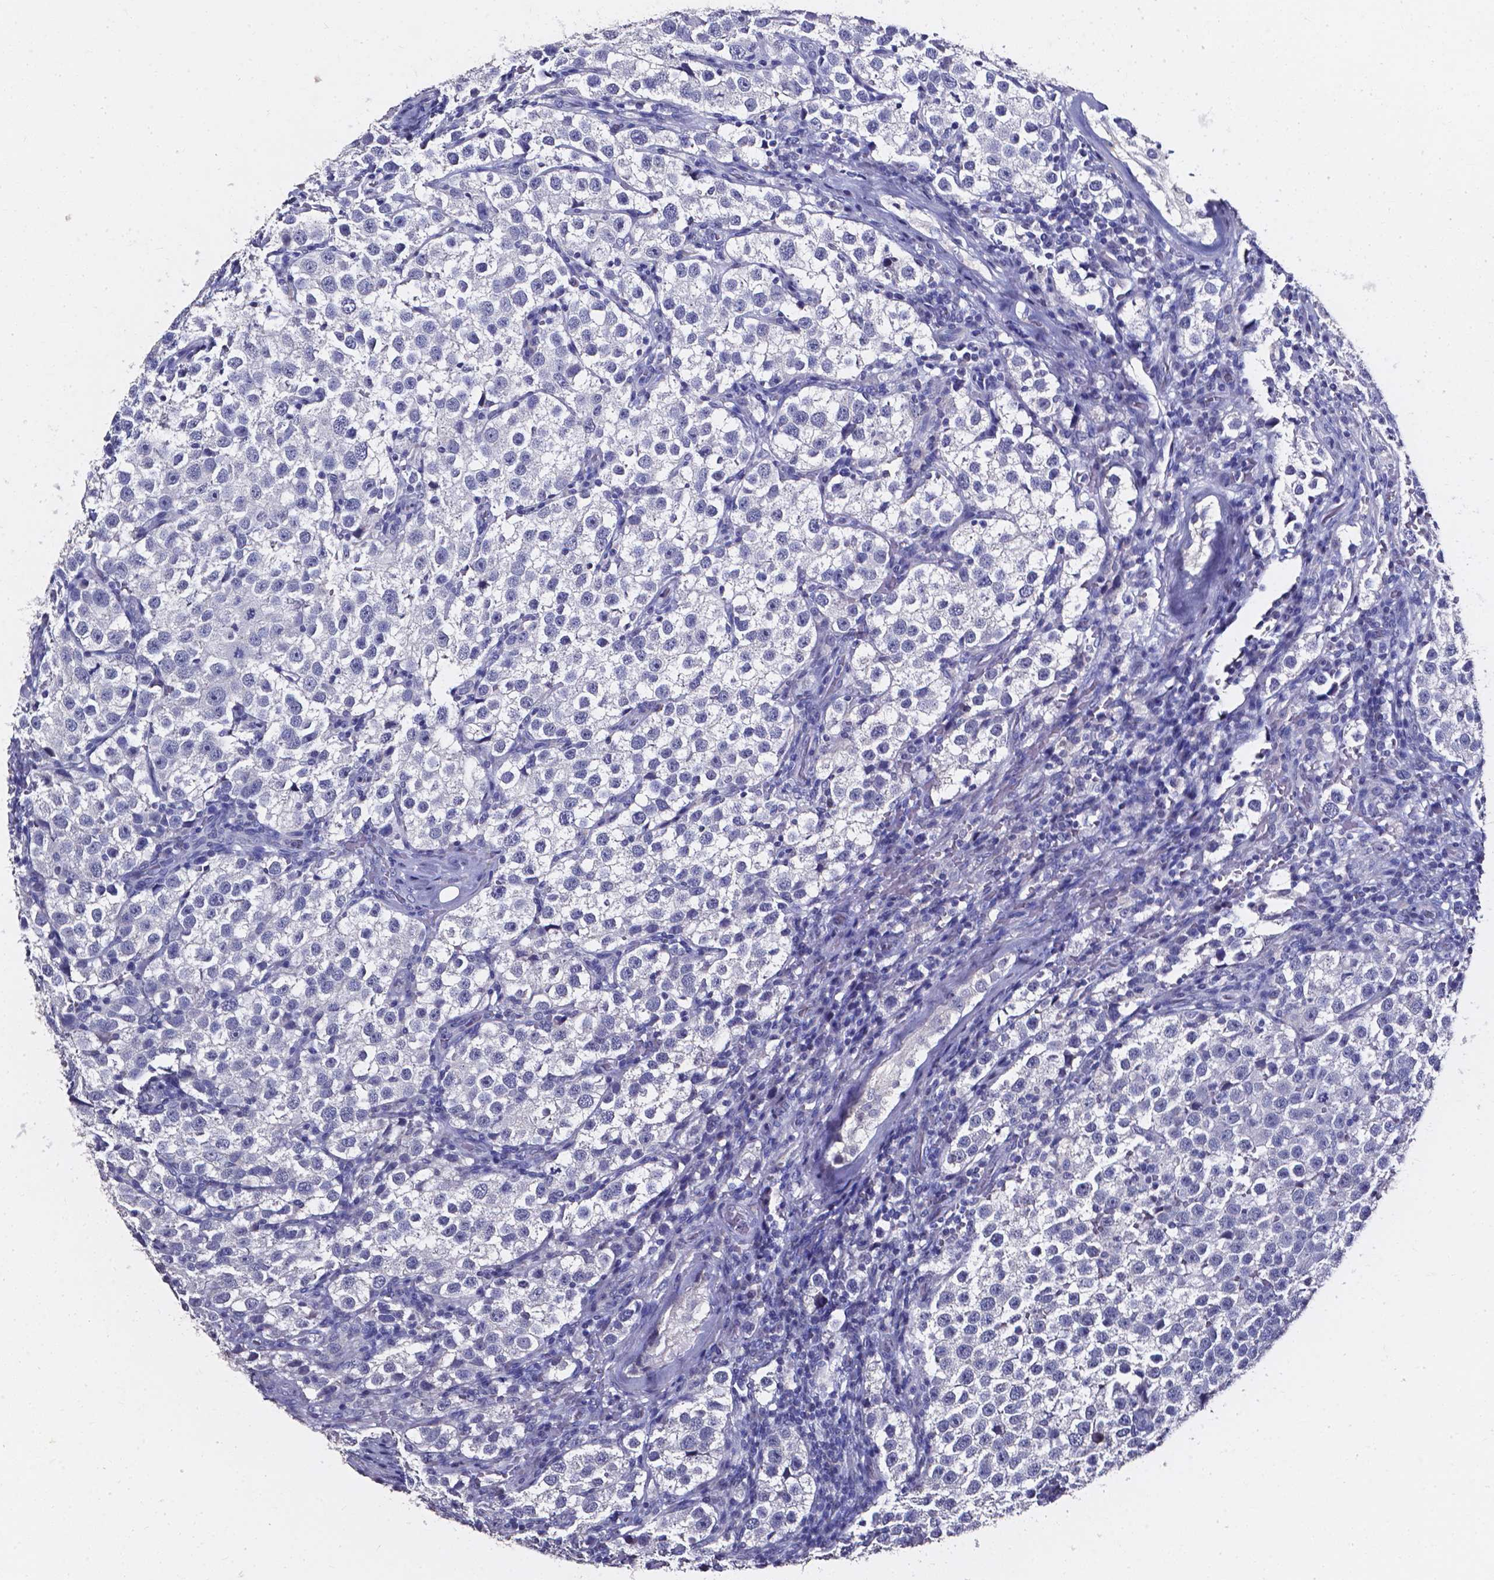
{"staining": {"intensity": "negative", "quantity": "none", "location": "none"}, "tissue": "testis cancer", "cell_type": "Tumor cells", "image_type": "cancer", "snomed": [{"axis": "morphology", "description": "Seminoma, NOS"}, {"axis": "topography", "description": "Testis"}], "caption": "Testis cancer was stained to show a protein in brown. There is no significant positivity in tumor cells.", "gene": "AKR1B10", "patient": {"sex": "male", "age": 37}}